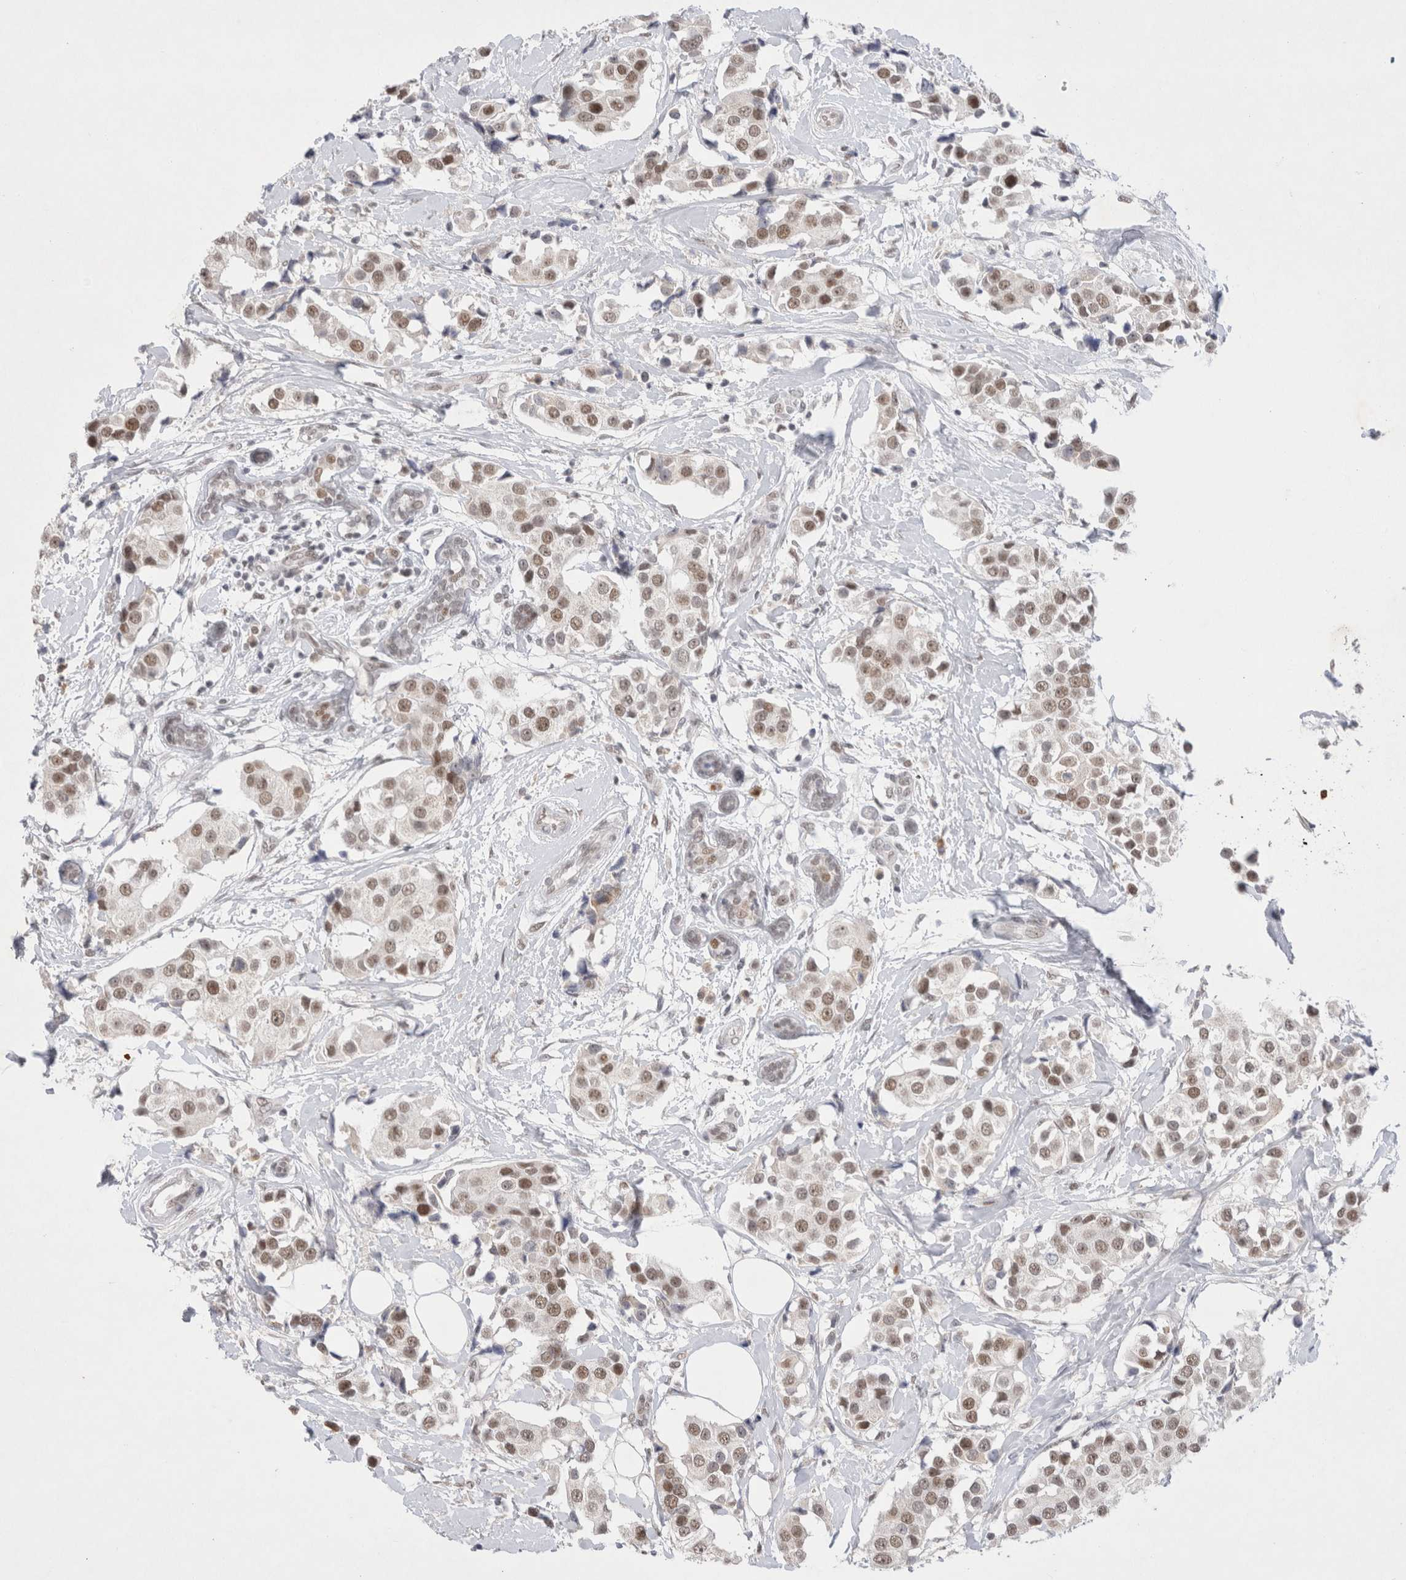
{"staining": {"intensity": "moderate", "quantity": ">75%", "location": "nuclear"}, "tissue": "breast cancer", "cell_type": "Tumor cells", "image_type": "cancer", "snomed": [{"axis": "morphology", "description": "Normal tissue, NOS"}, {"axis": "morphology", "description": "Duct carcinoma"}, {"axis": "topography", "description": "Breast"}], "caption": "DAB immunohistochemical staining of human intraductal carcinoma (breast) shows moderate nuclear protein staining in approximately >75% of tumor cells.", "gene": "RECQL4", "patient": {"sex": "female", "age": 39}}